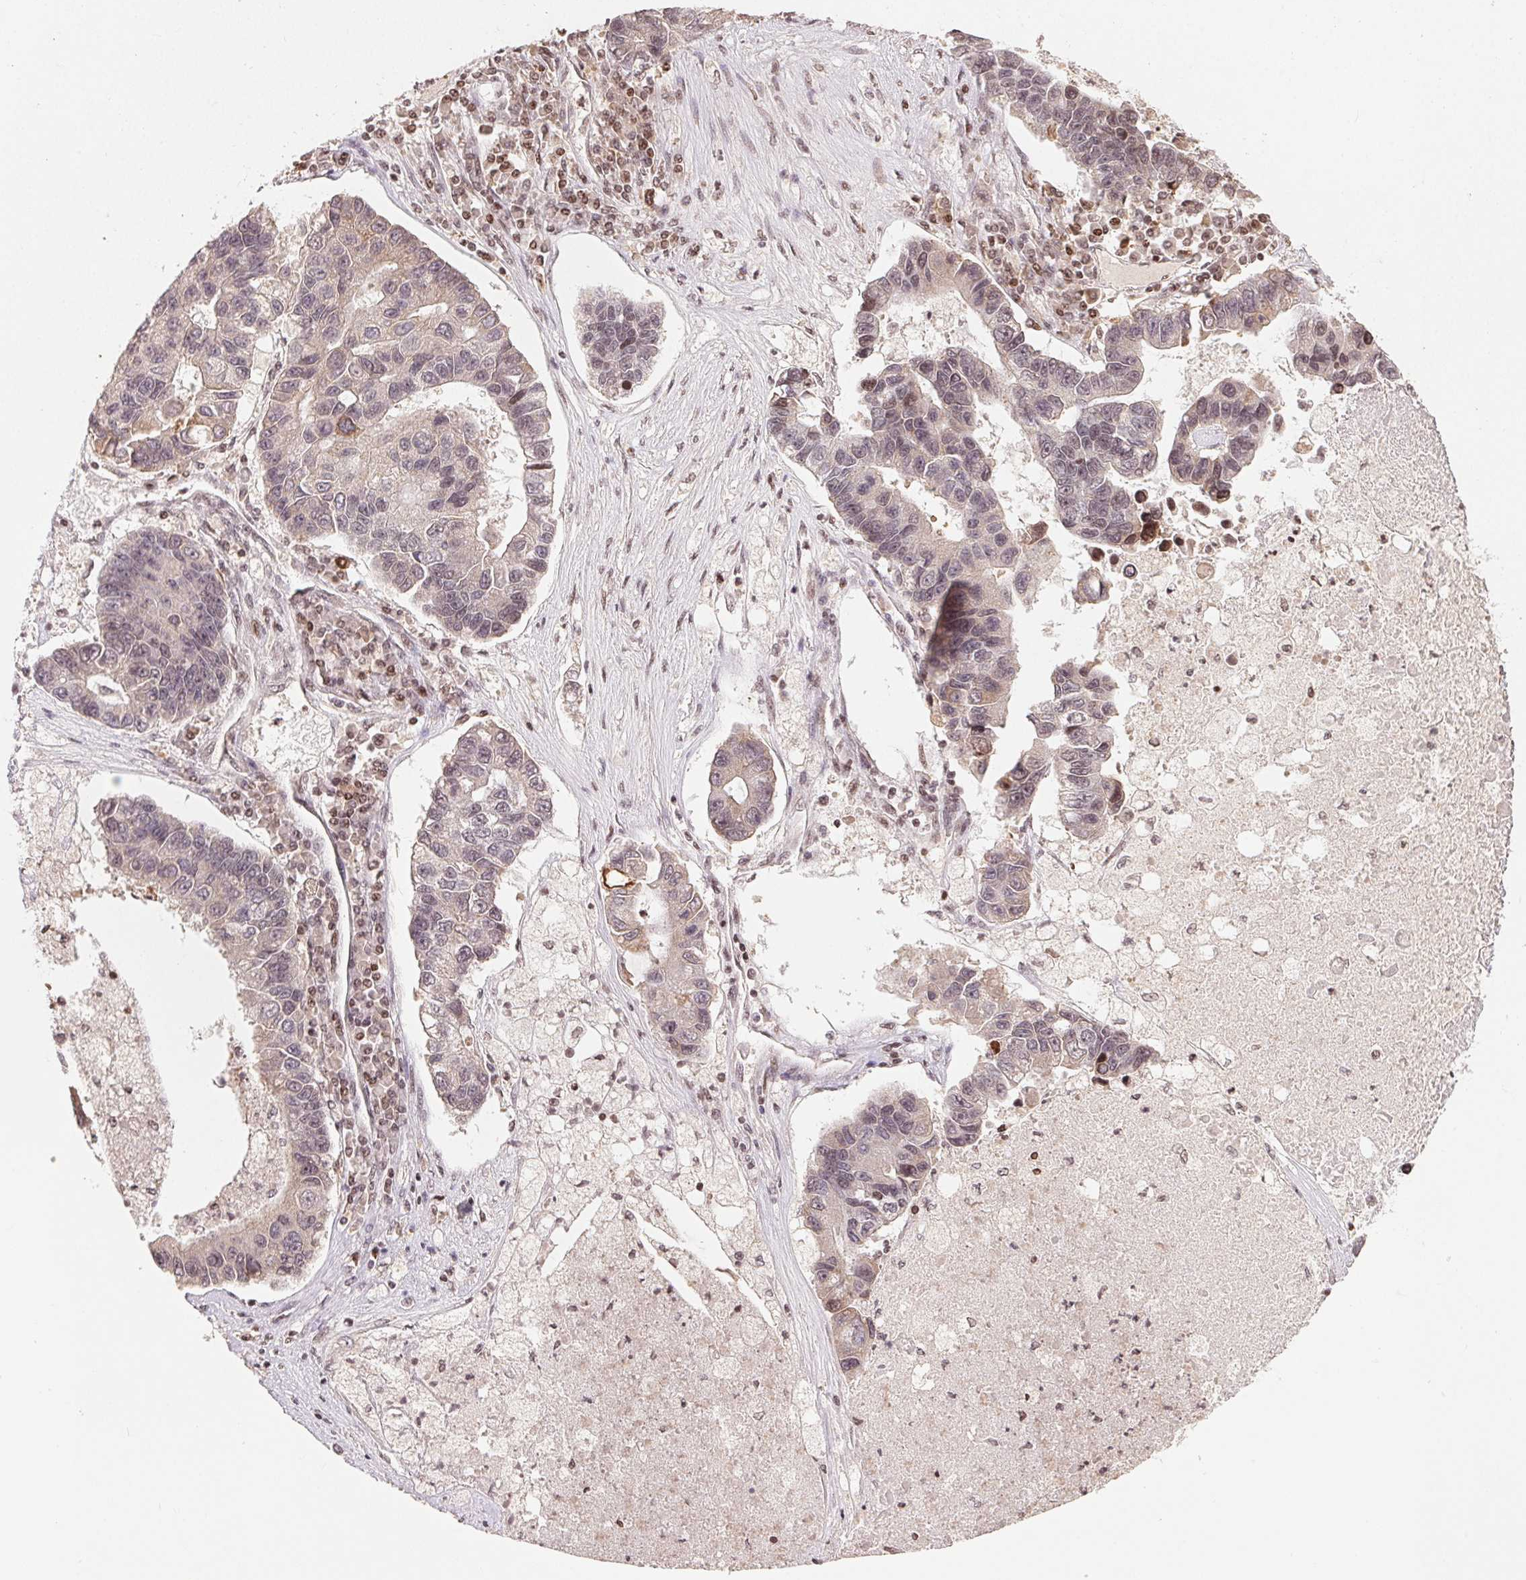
{"staining": {"intensity": "negative", "quantity": "none", "location": "none"}, "tissue": "lung cancer", "cell_type": "Tumor cells", "image_type": "cancer", "snomed": [{"axis": "morphology", "description": "Adenocarcinoma, NOS"}, {"axis": "topography", "description": "Bronchus"}, {"axis": "topography", "description": "Lung"}], "caption": "This is a image of immunohistochemistry staining of lung cancer, which shows no staining in tumor cells.", "gene": "MAPKAPK2", "patient": {"sex": "female", "age": 51}}